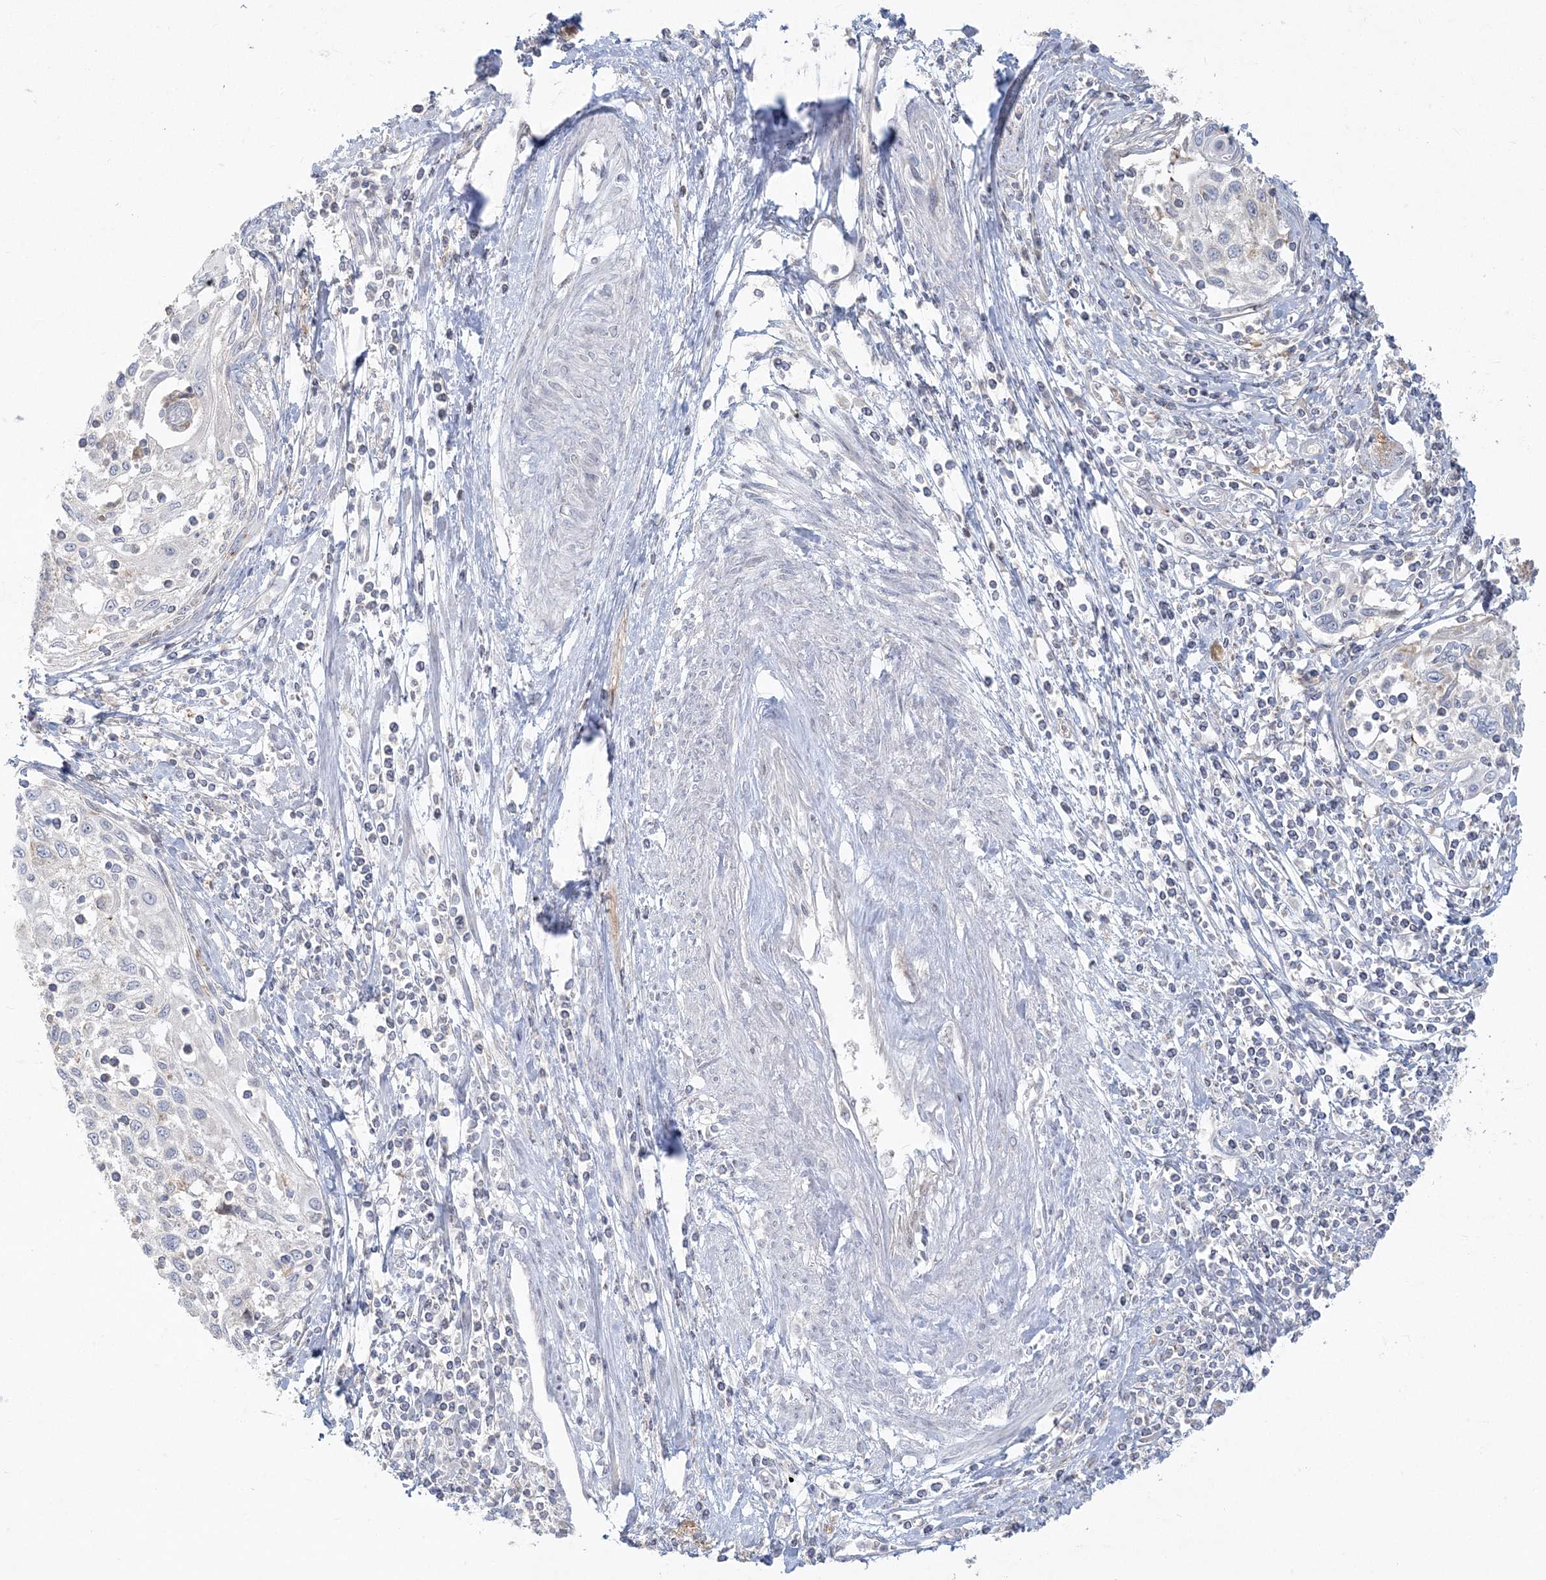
{"staining": {"intensity": "negative", "quantity": "none", "location": "none"}, "tissue": "cervical cancer", "cell_type": "Tumor cells", "image_type": "cancer", "snomed": [{"axis": "morphology", "description": "Squamous cell carcinoma, NOS"}, {"axis": "topography", "description": "Cervix"}], "caption": "This is an immunohistochemistry (IHC) histopathology image of human cervical cancer. There is no expression in tumor cells.", "gene": "ZC3H6", "patient": {"sex": "female", "age": 70}}